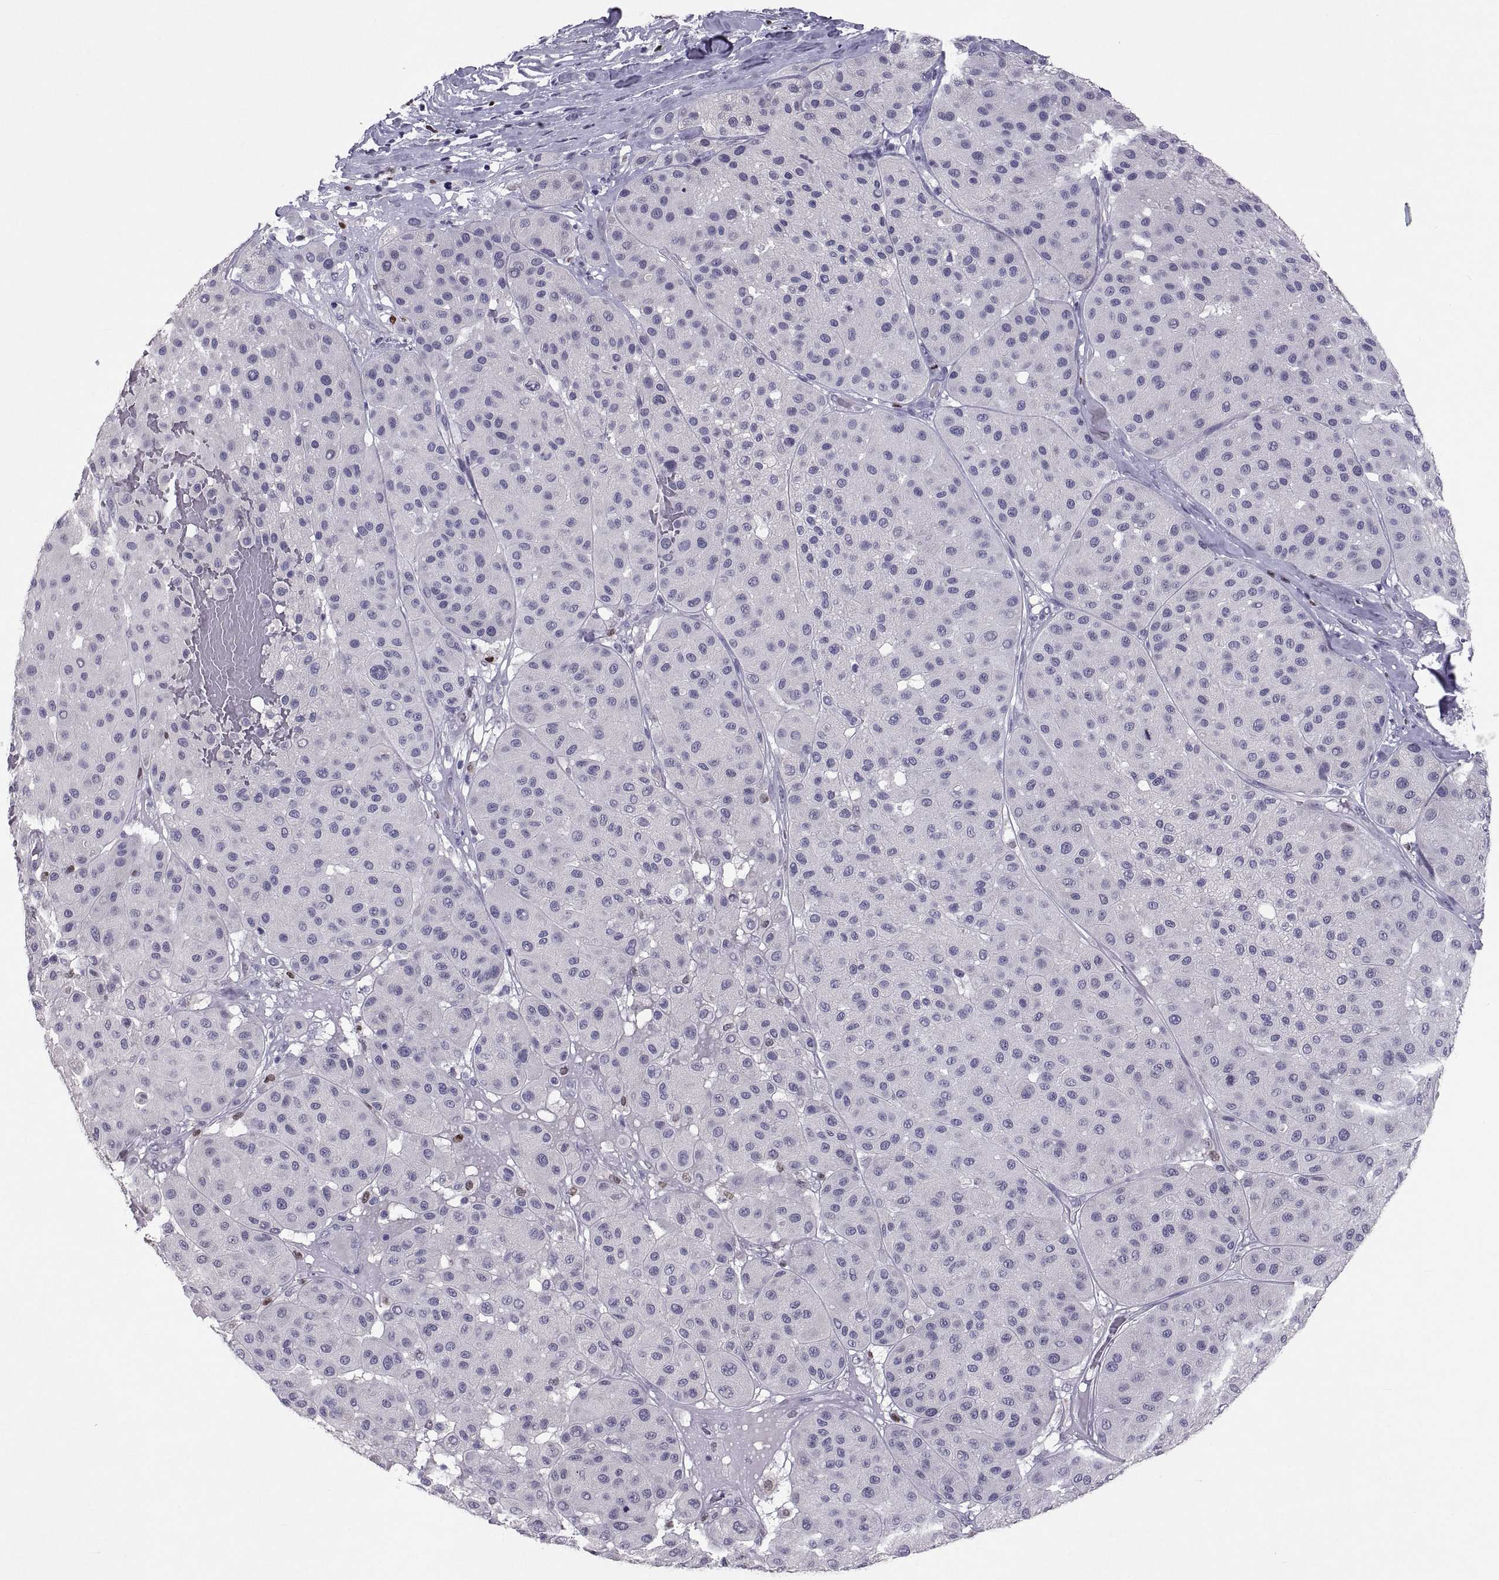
{"staining": {"intensity": "weak", "quantity": "<25%", "location": "nuclear"}, "tissue": "melanoma", "cell_type": "Tumor cells", "image_type": "cancer", "snomed": [{"axis": "morphology", "description": "Malignant melanoma, Metastatic site"}, {"axis": "topography", "description": "Smooth muscle"}], "caption": "Histopathology image shows no protein positivity in tumor cells of malignant melanoma (metastatic site) tissue.", "gene": "SOX21", "patient": {"sex": "male", "age": 41}}